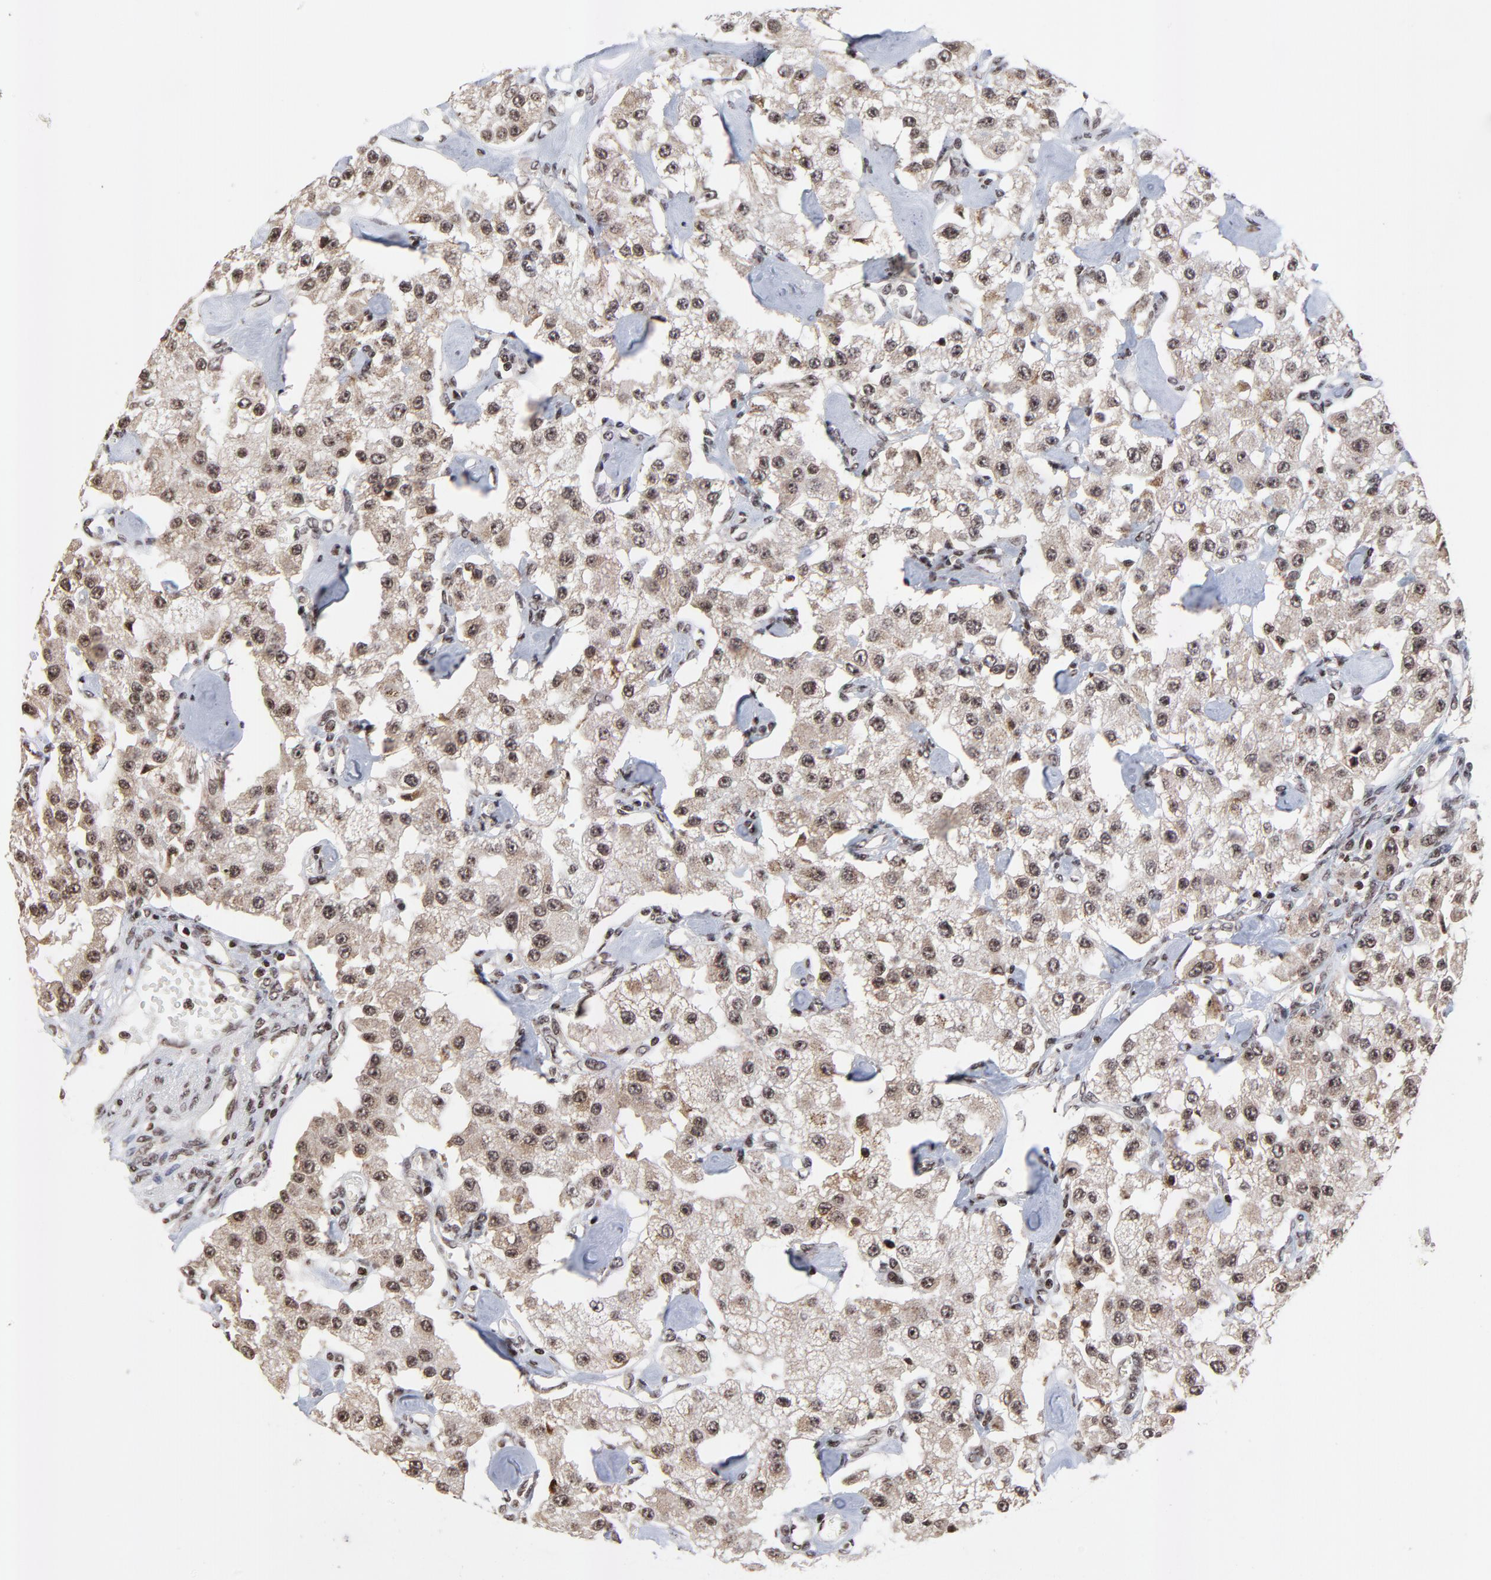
{"staining": {"intensity": "moderate", "quantity": ">75%", "location": "cytoplasmic/membranous,nuclear"}, "tissue": "carcinoid", "cell_type": "Tumor cells", "image_type": "cancer", "snomed": [{"axis": "morphology", "description": "Carcinoid, malignant, NOS"}, {"axis": "topography", "description": "Pancreas"}], "caption": "Malignant carcinoid tissue reveals moderate cytoplasmic/membranous and nuclear expression in approximately >75% of tumor cells", "gene": "ZNF777", "patient": {"sex": "male", "age": 41}}